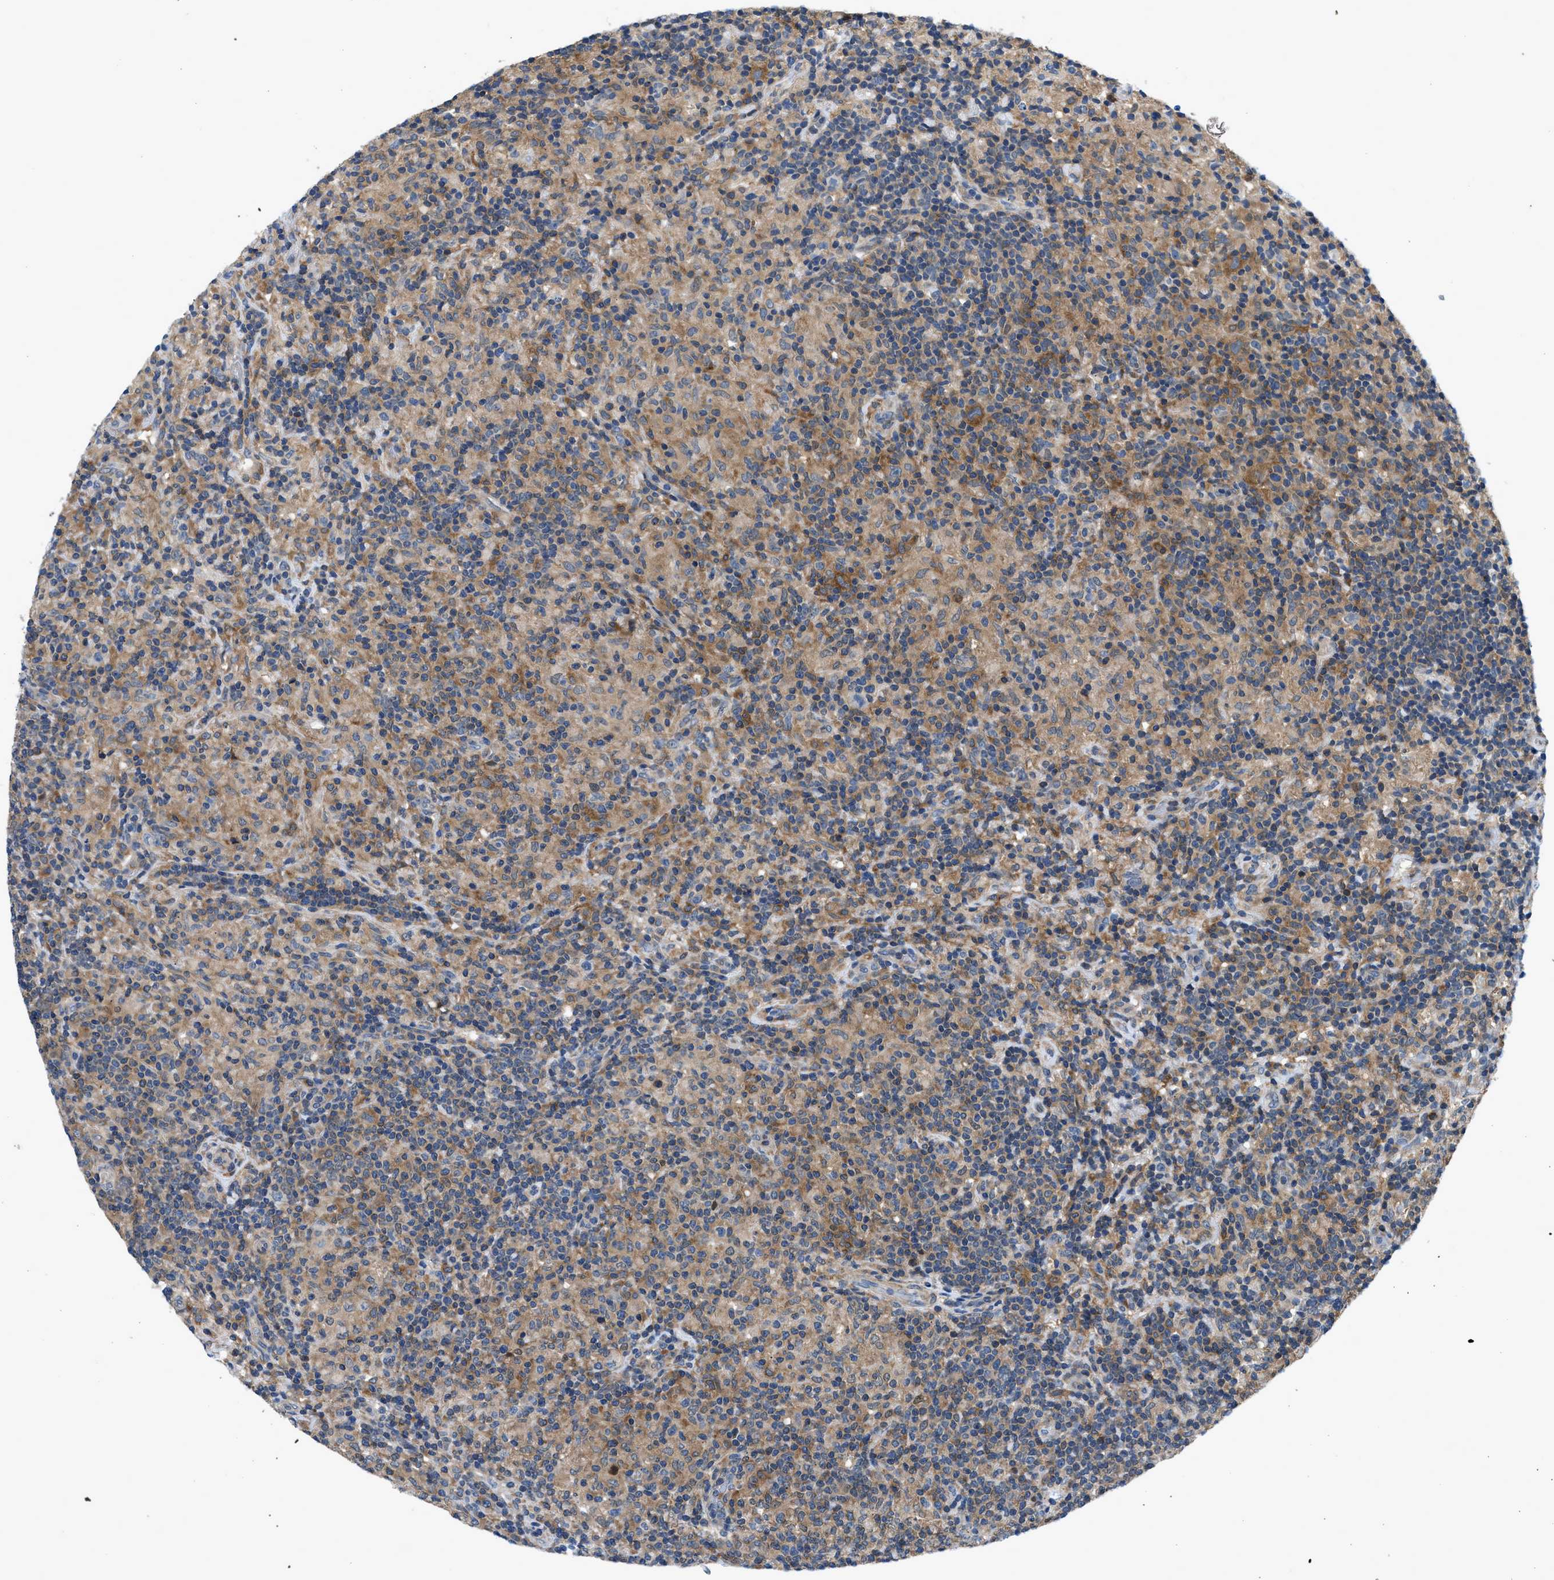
{"staining": {"intensity": "moderate", "quantity": ">75%", "location": "cytoplasmic/membranous"}, "tissue": "lymphoma", "cell_type": "Tumor cells", "image_type": "cancer", "snomed": [{"axis": "morphology", "description": "Hodgkin's disease, NOS"}, {"axis": "topography", "description": "Lymph node"}], "caption": "High-magnification brightfield microscopy of lymphoma stained with DAB (3,3'-diaminobenzidine) (brown) and counterstained with hematoxylin (blue). tumor cells exhibit moderate cytoplasmic/membranous staining is seen in approximately>75% of cells.", "gene": "LPIN2", "patient": {"sex": "male", "age": 70}}